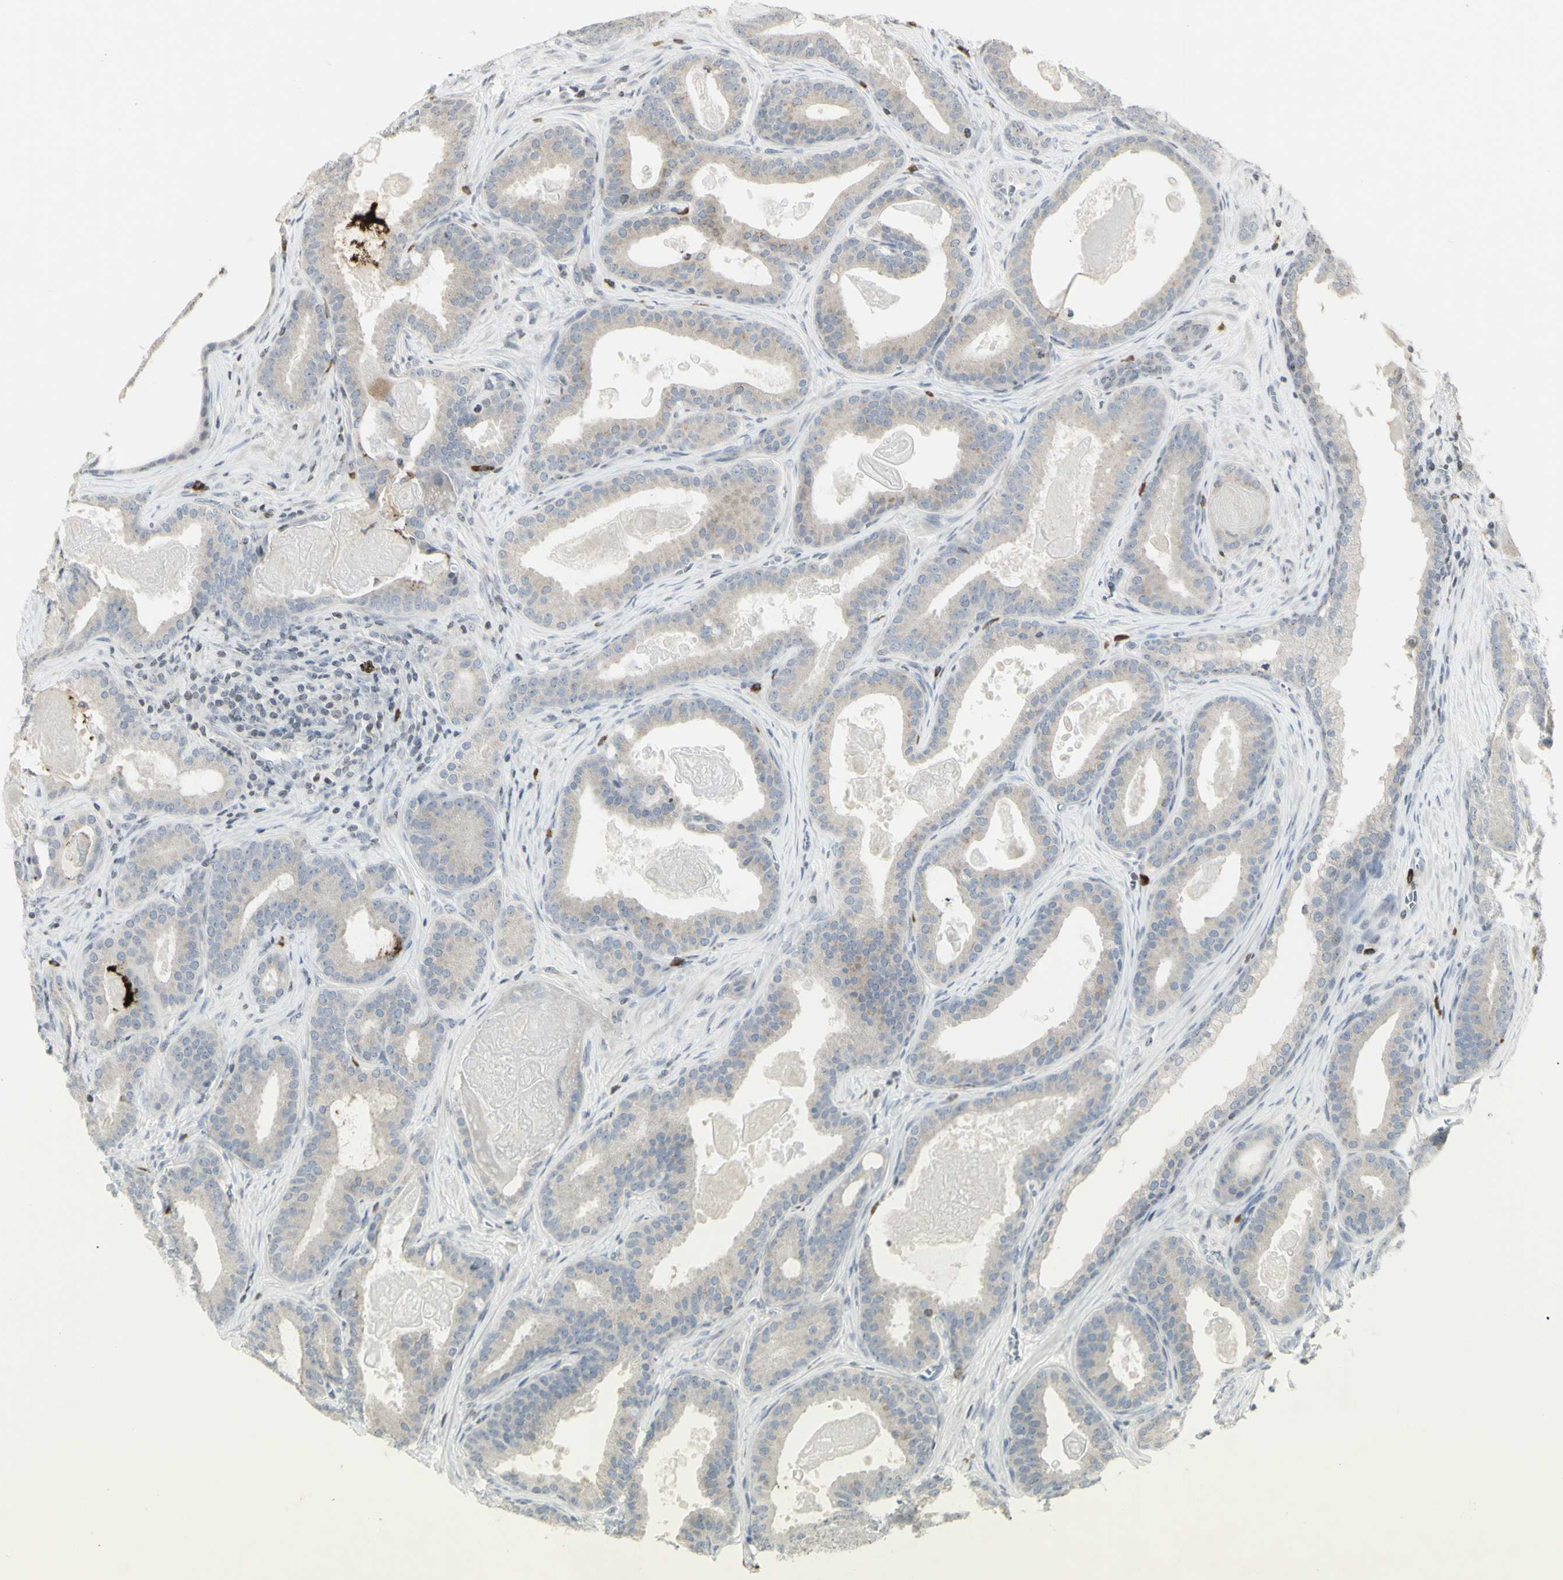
{"staining": {"intensity": "negative", "quantity": "none", "location": "none"}, "tissue": "prostate cancer", "cell_type": "Tumor cells", "image_type": "cancer", "snomed": [{"axis": "morphology", "description": "Adenocarcinoma, High grade"}, {"axis": "topography", "description": "Prostate"}], "caption": "Immunohistochemical staining of prostate adenocarcinoma (high-grade) demonstrates no significant positivity in tumor cells. Nuclei are stained in blue.", "gene": "MUC5AC", "patient": {"sex": "male", "age": 60}}